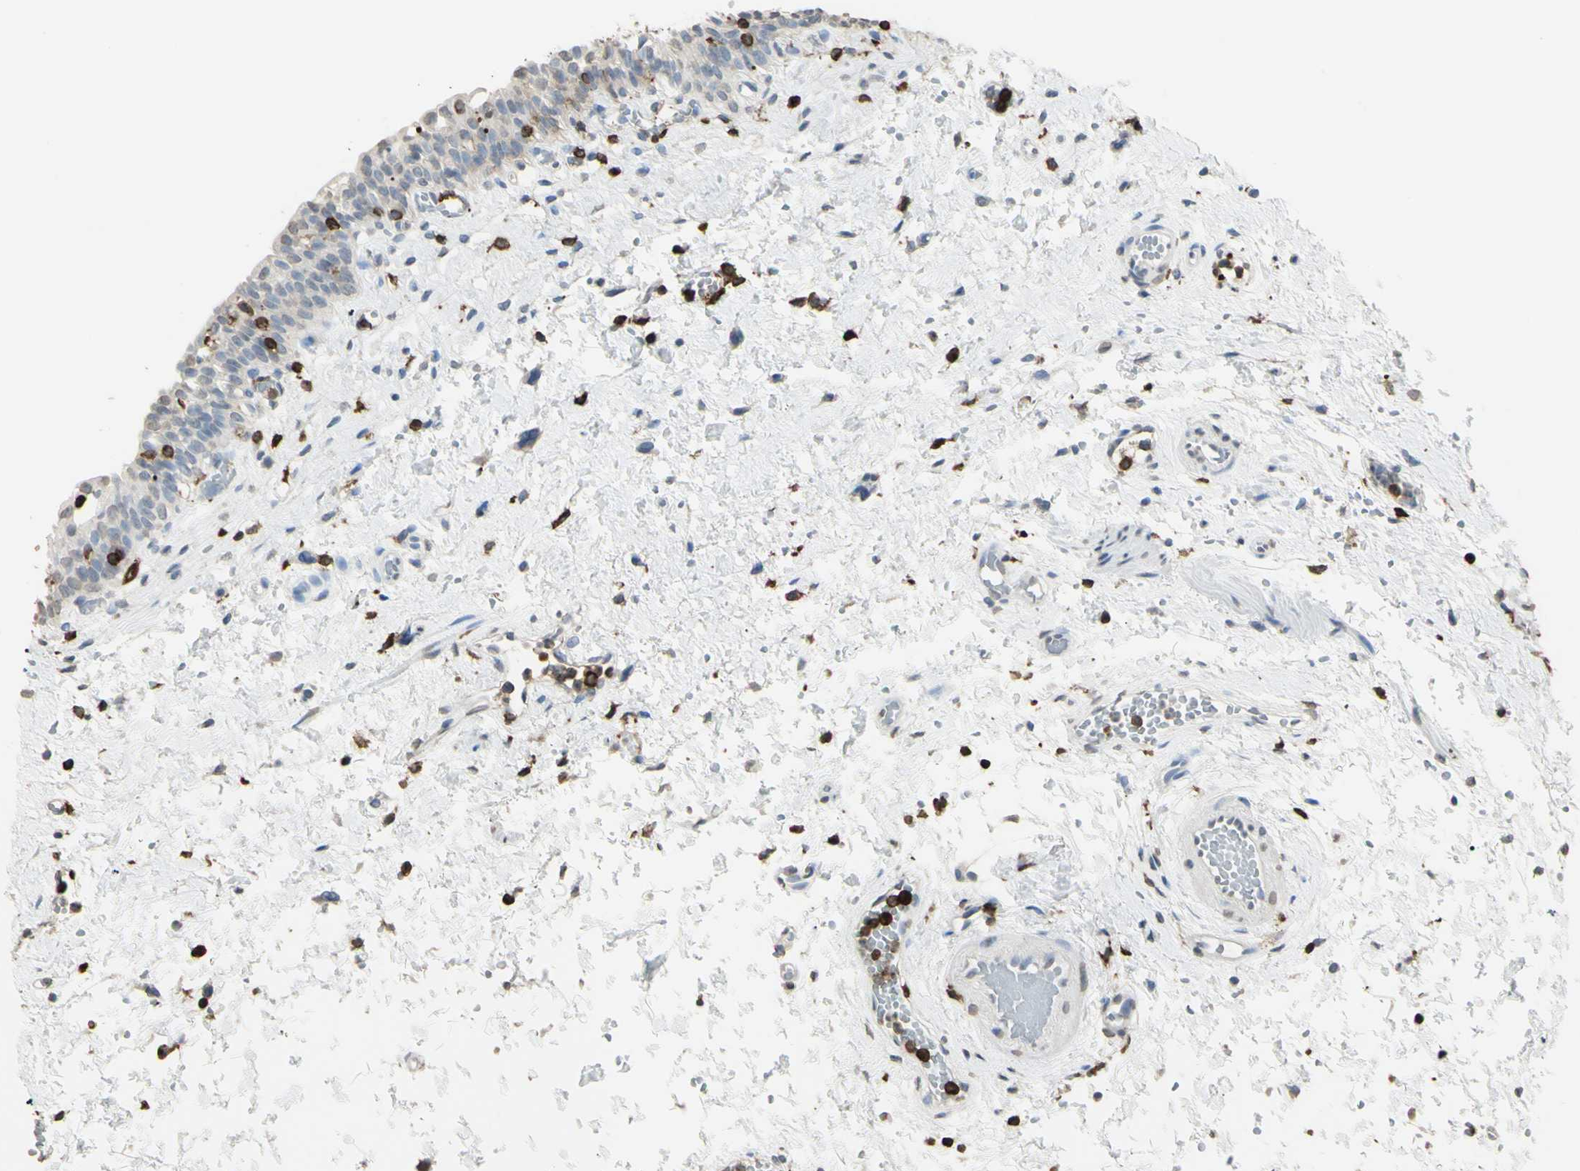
{"staining": {"intensity": "negative", "quantity": "none", "location": "none"}, "tissue": "urinary bladder", "cell_type": "Urothelial cells", "image_type": "normal", "snomed": [{"axis": "morphology", "description": "Normal tissue, NOS"}, {"axis": "topography", "description": "Urinary bladder"}], "caption": "Immunohistochemistry image of unremarkable urinary bladder stained for a protein (brown), which shows no staining in urothelial cells. (DAB IHC visualized using brightfield microscopy, high magnification).", "gene": "PSTPIP1", "patient": {"sex": "male", "age": 55}}